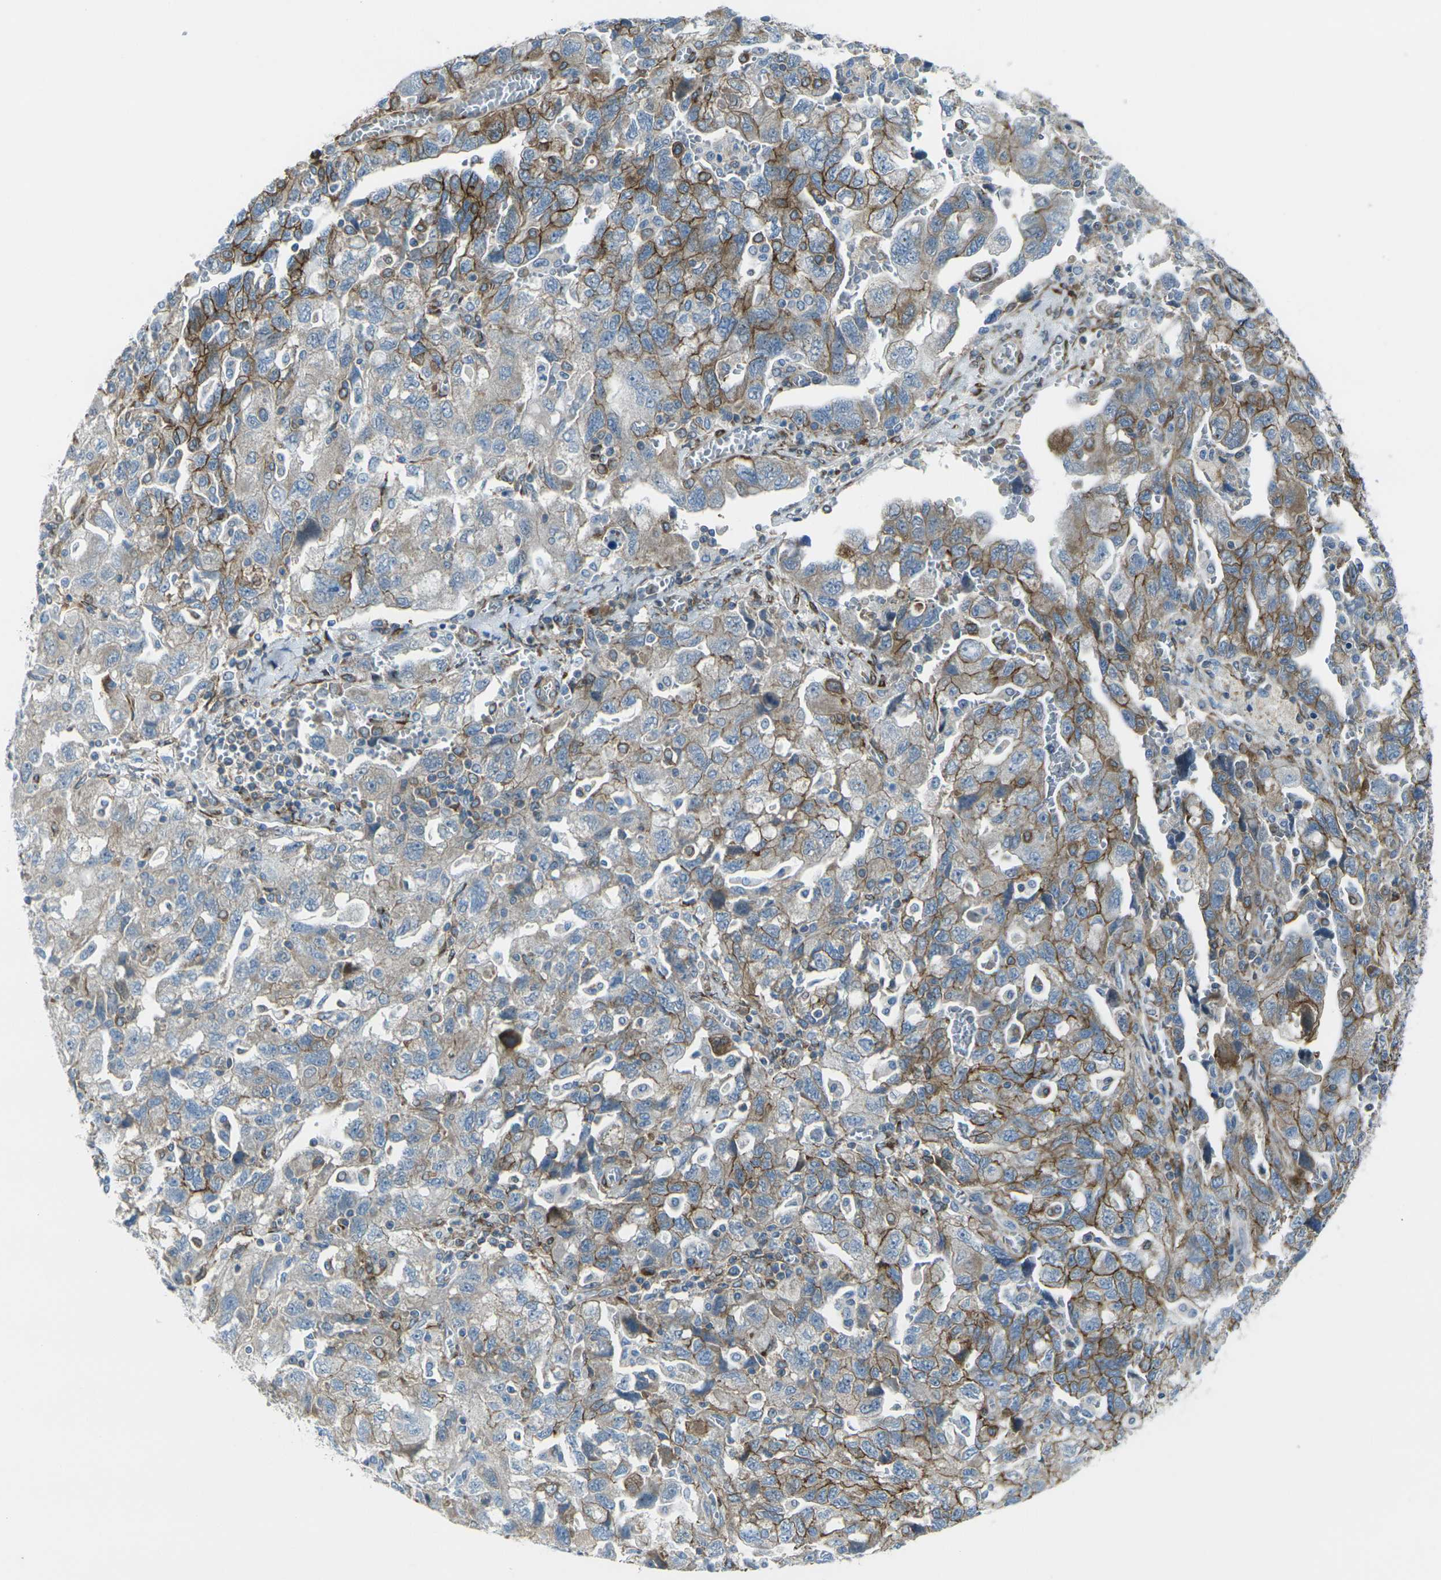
{"staining": {"intensity": "moderate", "quantity": "25%-75%", "location": "cytoplasmic/membranous"}, "tissue": "ovarian cancer", "cell_type": "Tumor cells", "image_type": "cancer", "snomed": [{"axis": "morphology", "description": "Carcinoma, NOS"}, {"axis": "morphology", "description": "Cystadenocarcinoma, serous, NOS"}, {"axis": "topography", "description": "Ovary"}], "caption": "This image demonstrates ovarian cancer (serous cystadenocarcinoma) stained with immunohistochemistry (IHC) to label a protein in brown. The cytoplasmic/membranous of tumor cells show moderate positivity for the protein. Nuclei are counter-stained blue.", "gene": "CELSR2", "patient": {"sex": "female", "age": 69}}